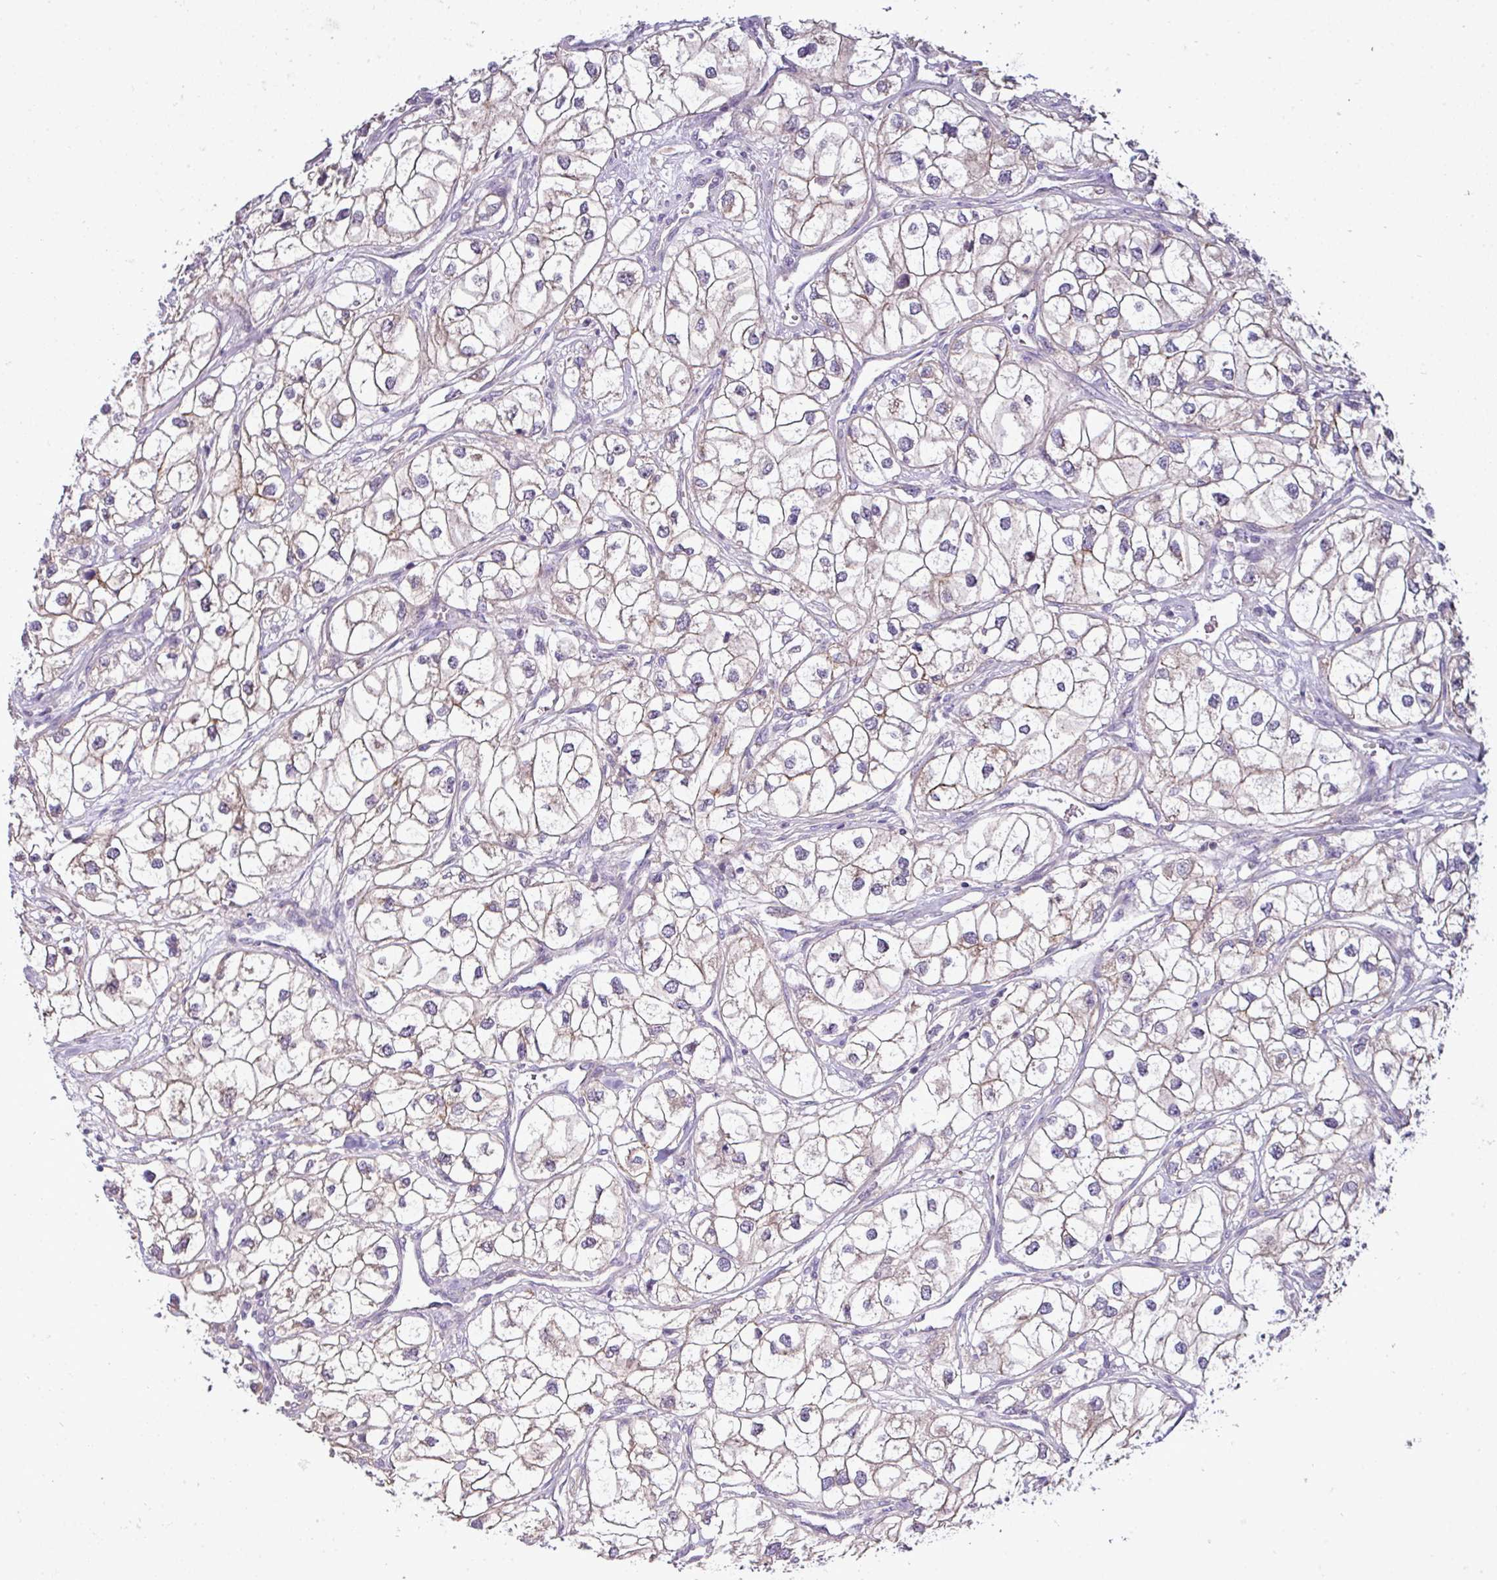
{"staining": {"intensity": "moderate", "quantity": "25%-75%", "location": "cytoplasmic/membranous"}, "tissue": "renal cancer", "cell_type": "Tumor cells", "image_type": "cancer", "snomed": [{"axis": "morphology", "description": "Adenocarcinoma, NOS"}, {"axis": "topography", "description": "Kidney"}], "caption": "Immunohistochemical staining of human adenocarcinoma (renal) demonstrates medium levels of moderate cytoplasmic/membranous protein expression in approximately 25%-75% of tumor cells.", "gene": "AGAP5", "patient": {"sex": "male", "age": 59}}